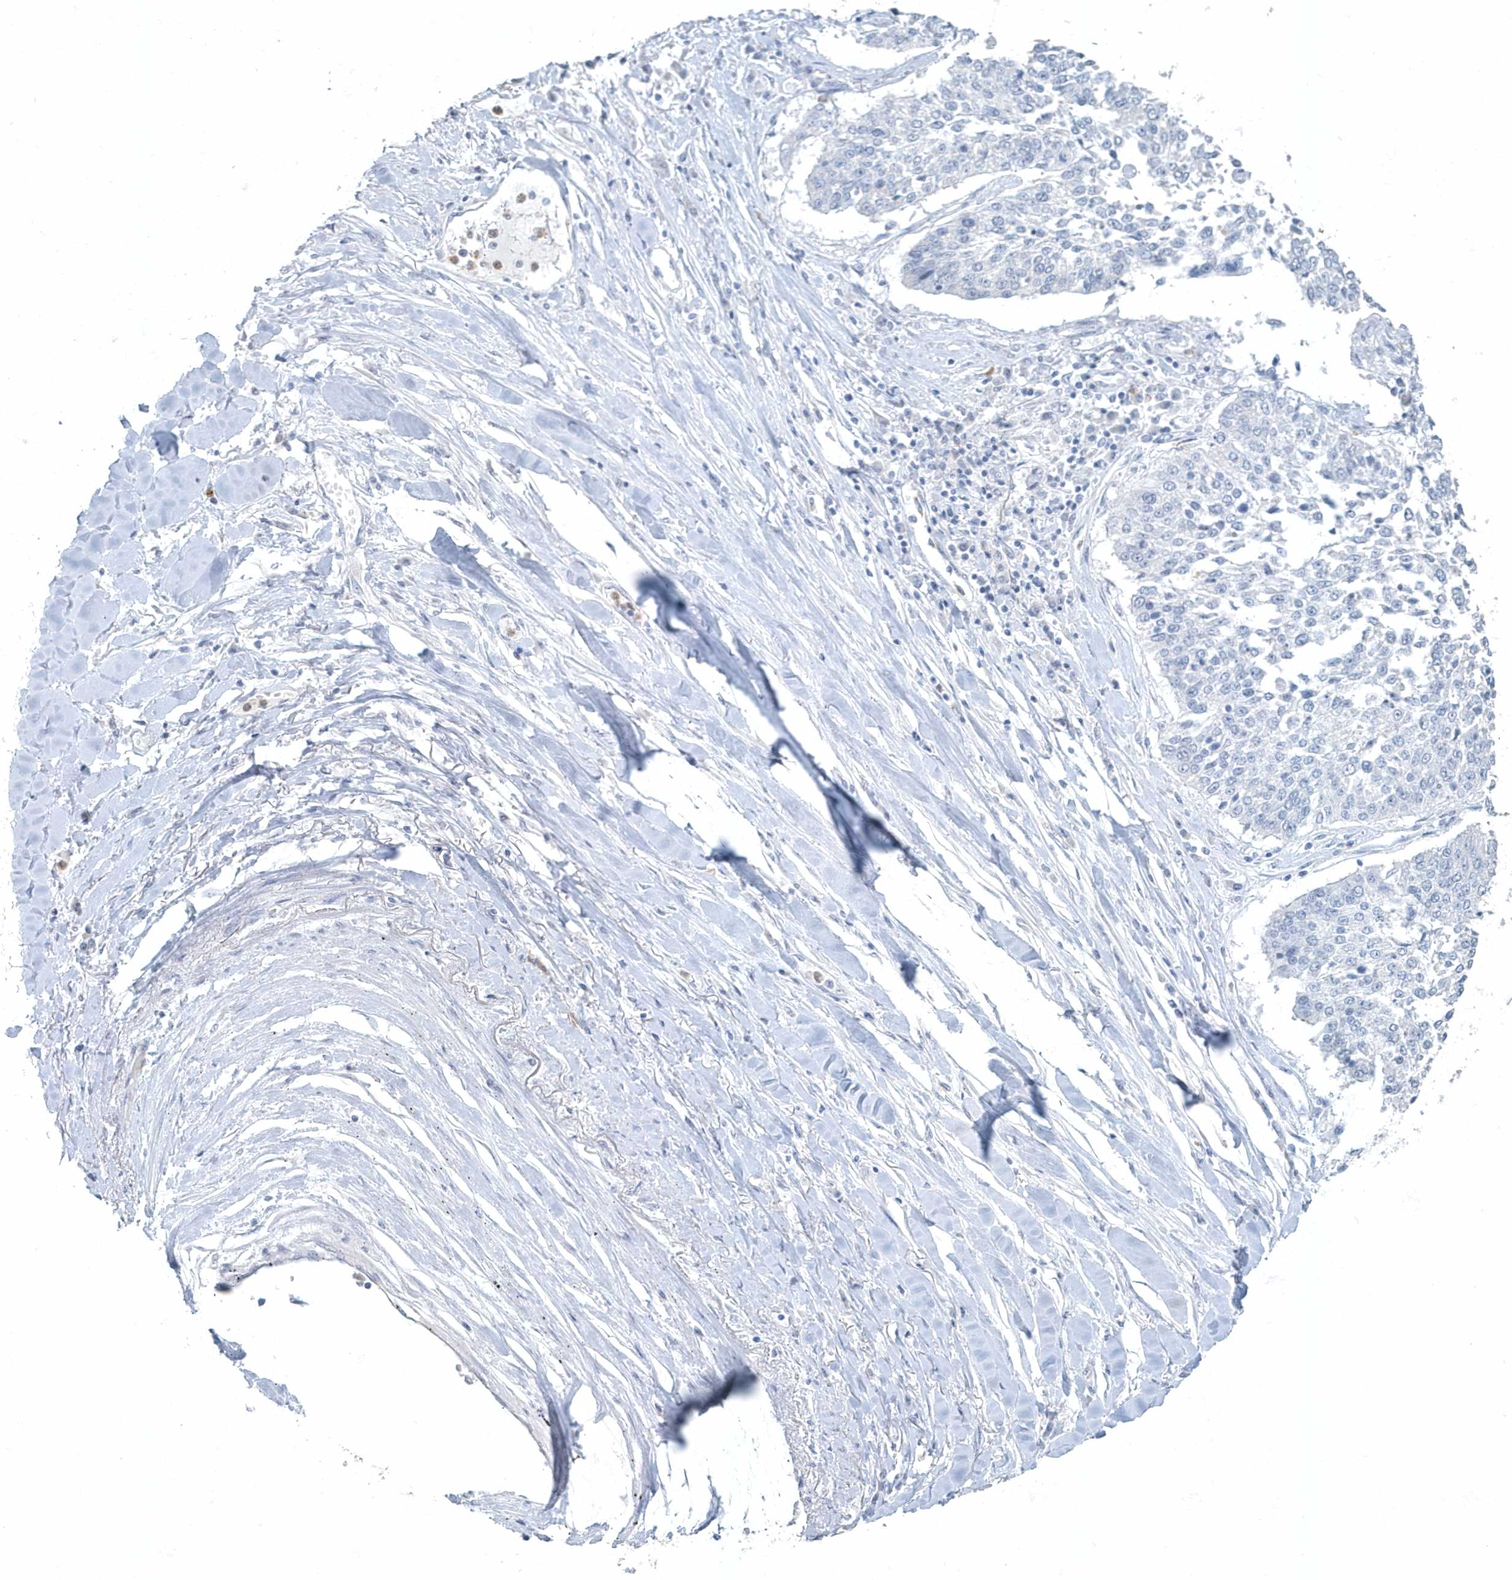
{"staining": {"intensity": "negative", "quantity": "none", "location": "none"}, "tissue": "lung cancer", "cell_type": "Tumor cells", "image_type": "cancer", "snomed": [{"axis": "morphology", "description": "Normal tissue, NOS"}, {"axis": "morphology", "description": "Squamous cell carcinoma, NOS"}, {"axis": "topography", "description": "Cartilage tissue"}, {"axis": "topography", "description": "Lung"}, {"axis": "topography", "description": "Peripheral nerve tissue"}], "caption": "DAB immunohistochemical staining of human lung cancer shows no significant positivity in tumor cells. The staining is performed using DAB (3,3'-diaminobenzidine) brown chromogen with nuclei counter-stained in using hematoxylin.", "gene": "MYOT", "patient": {"sex": "female", "age": 49}}